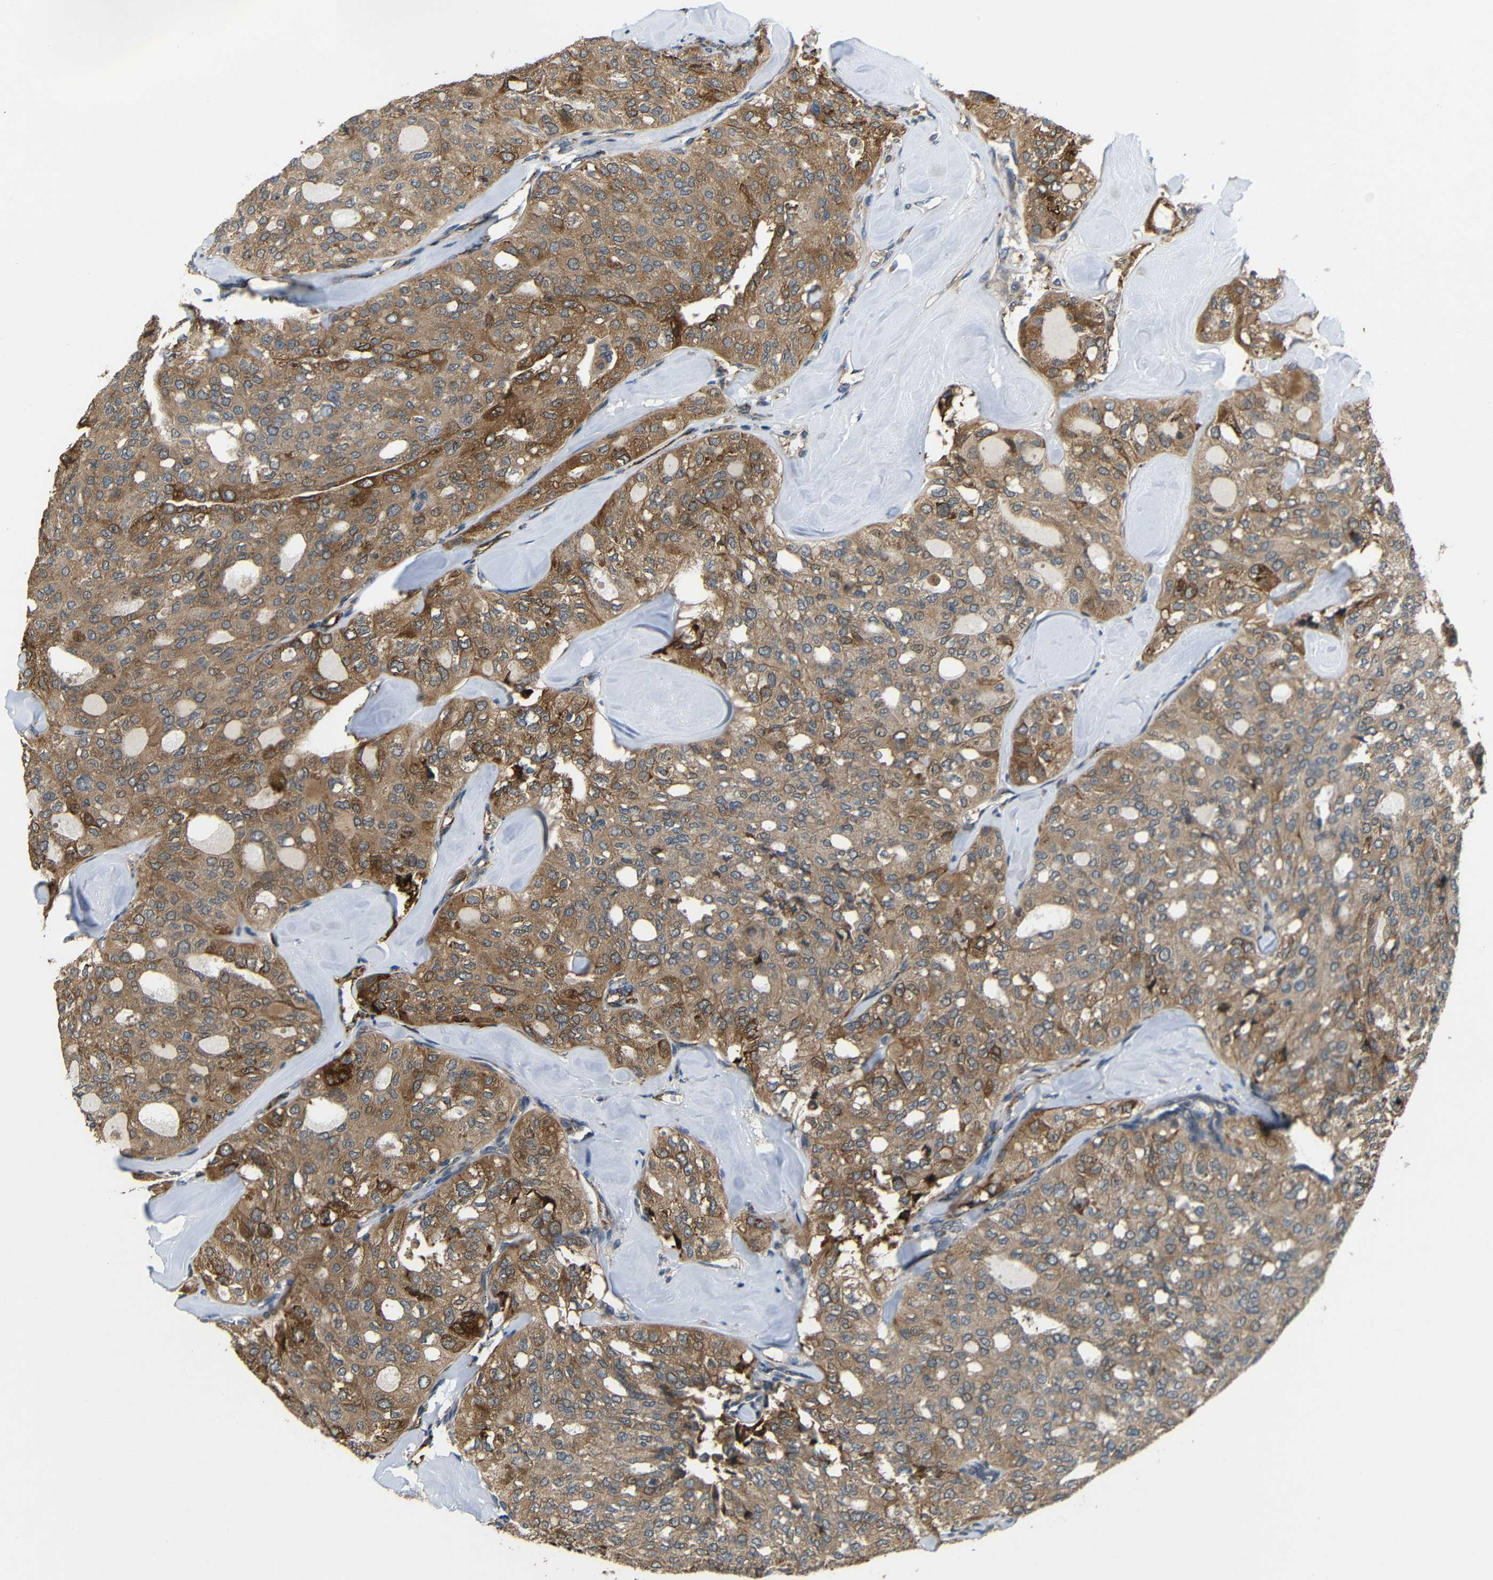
{"staining": {"intensity": "moderate", "quantity": ">75%", "location": "cytoplasmic/membranous"}, "tissue": "thyroid cancer", "cell_type": "Tumor cells", "image_type": "cancer", "snomed": [{"axis": "morphology", "description": "Follicular adenoma carcinoma, NOS"}, {"axis": "topography", "description": "Thyroid gland"}], "caption": "Thyroid cancer was stained to show a protein in brown. There is medium levels of moderate cytoplasmic/membranous positivity in about >75% of tumor cells.", "gene": "ATP7A", "patient": {"sex": "male", "age": 75}}